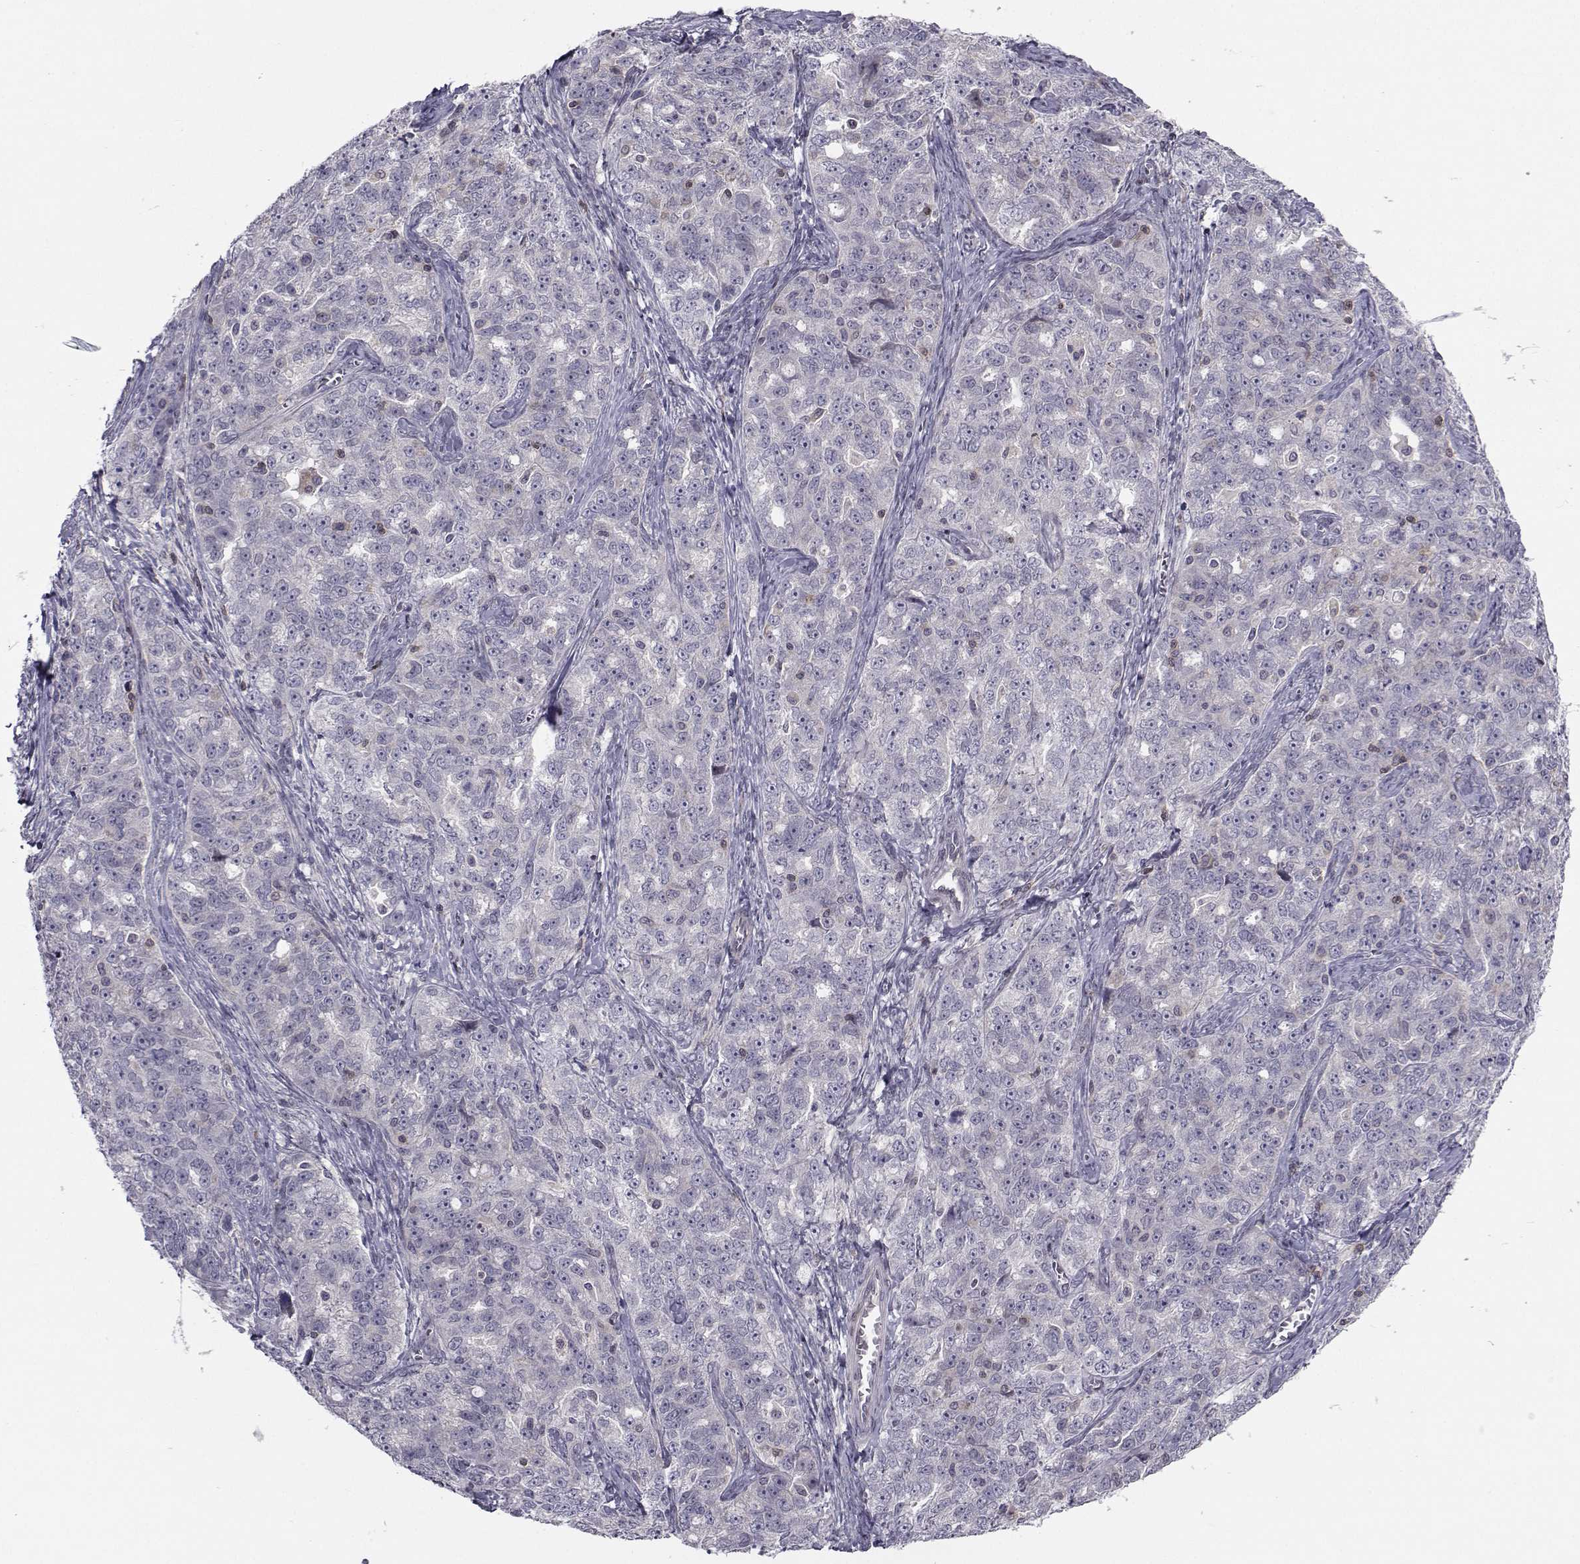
{"staining": {"intensity": "negative", "quantity": "none", "location": "none"}, "tissue": "ovarian cancer", "cell_type": "Tumor cells", "image_type": "cancer", "snomed": [{"axis": "morphology", "description": "Cystadenocarcinoma, serous, NOS"}, {"axis": "topography", "description": "Ovary"}], "caption": "Ovarian cancer was stained to show a protein in brown. There is no significant staining in tumor cells. (Stains: DAB IHC with hematoxylin counter stain, Microscopy: brightfield microscopy at high magnification).", "gene": "PCP4L1", "patient": {"sex": "female", "age": 51}}